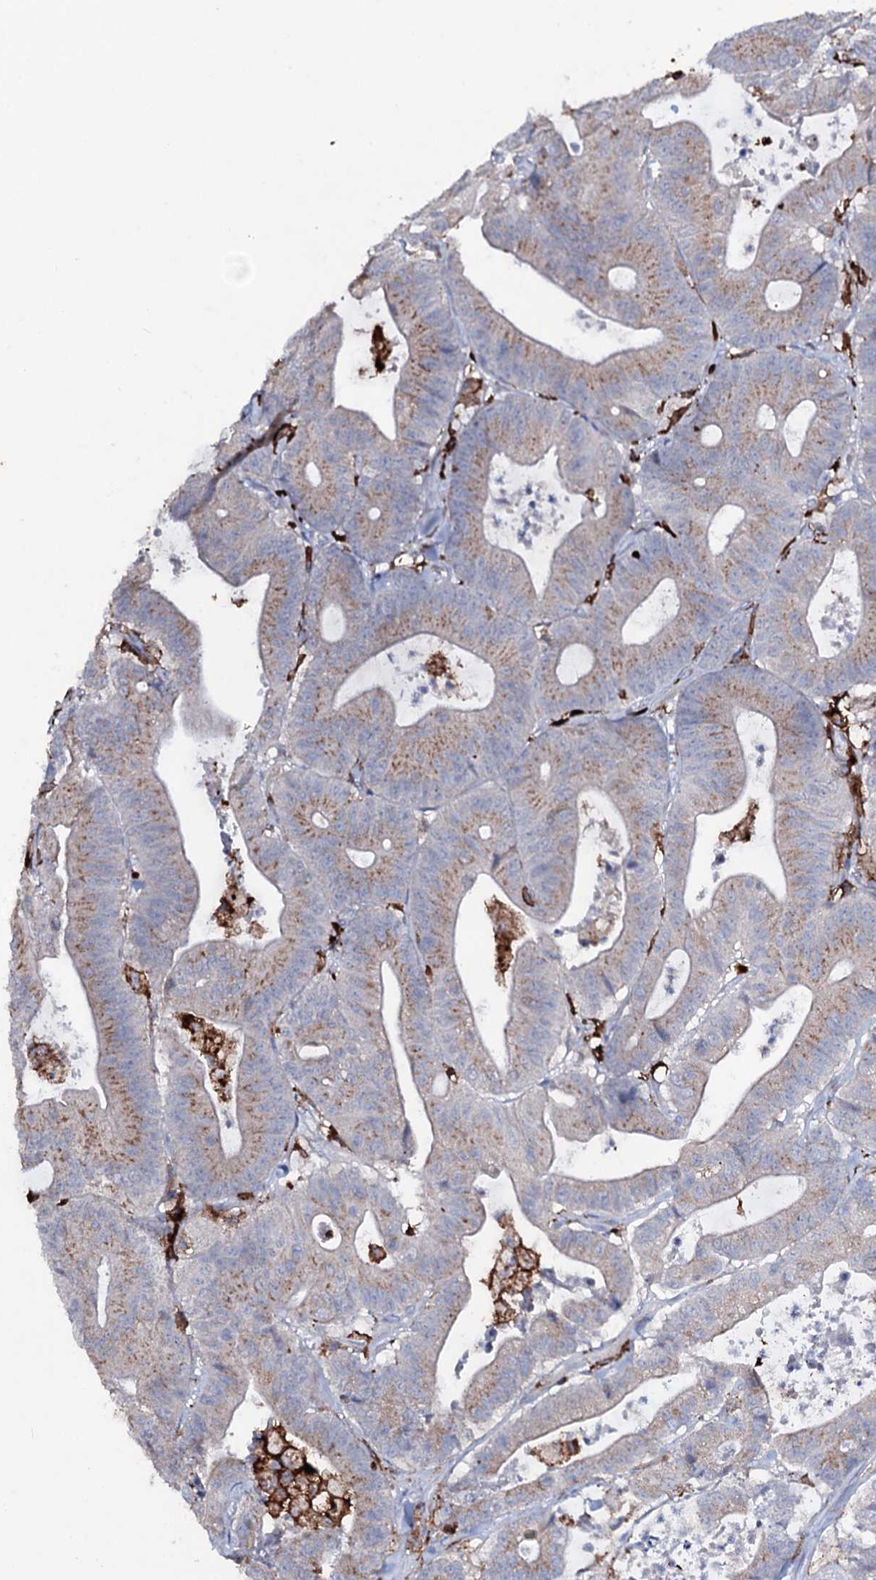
{"staining": {"intensity": "weak", "quantity": ">75%", "location": "cytoplasmic/membranous"}, "tissue": "colorectal cancer", "cell_type": "Tumor cells", "image_type": "cancer", "snomed": [{"axis": "morphology", "description": "Adenocarcinoma, NOS"}, {"axis": "topography", "description": "Rectum"}], "caption": "Brown immunohistochemical staining in human colorectal cancer (adenocarcinoma) shows weak cytoplasmic/membranous expression in about >75% of tumor cells. The staining was performed using DAB to visualize the protein expression in brown, while the nuclei were stained in blue with hematoxylin (Magnification: 20x).", "gene": "OSBPL2", "patient": {"sex": "male", "age": 69}}